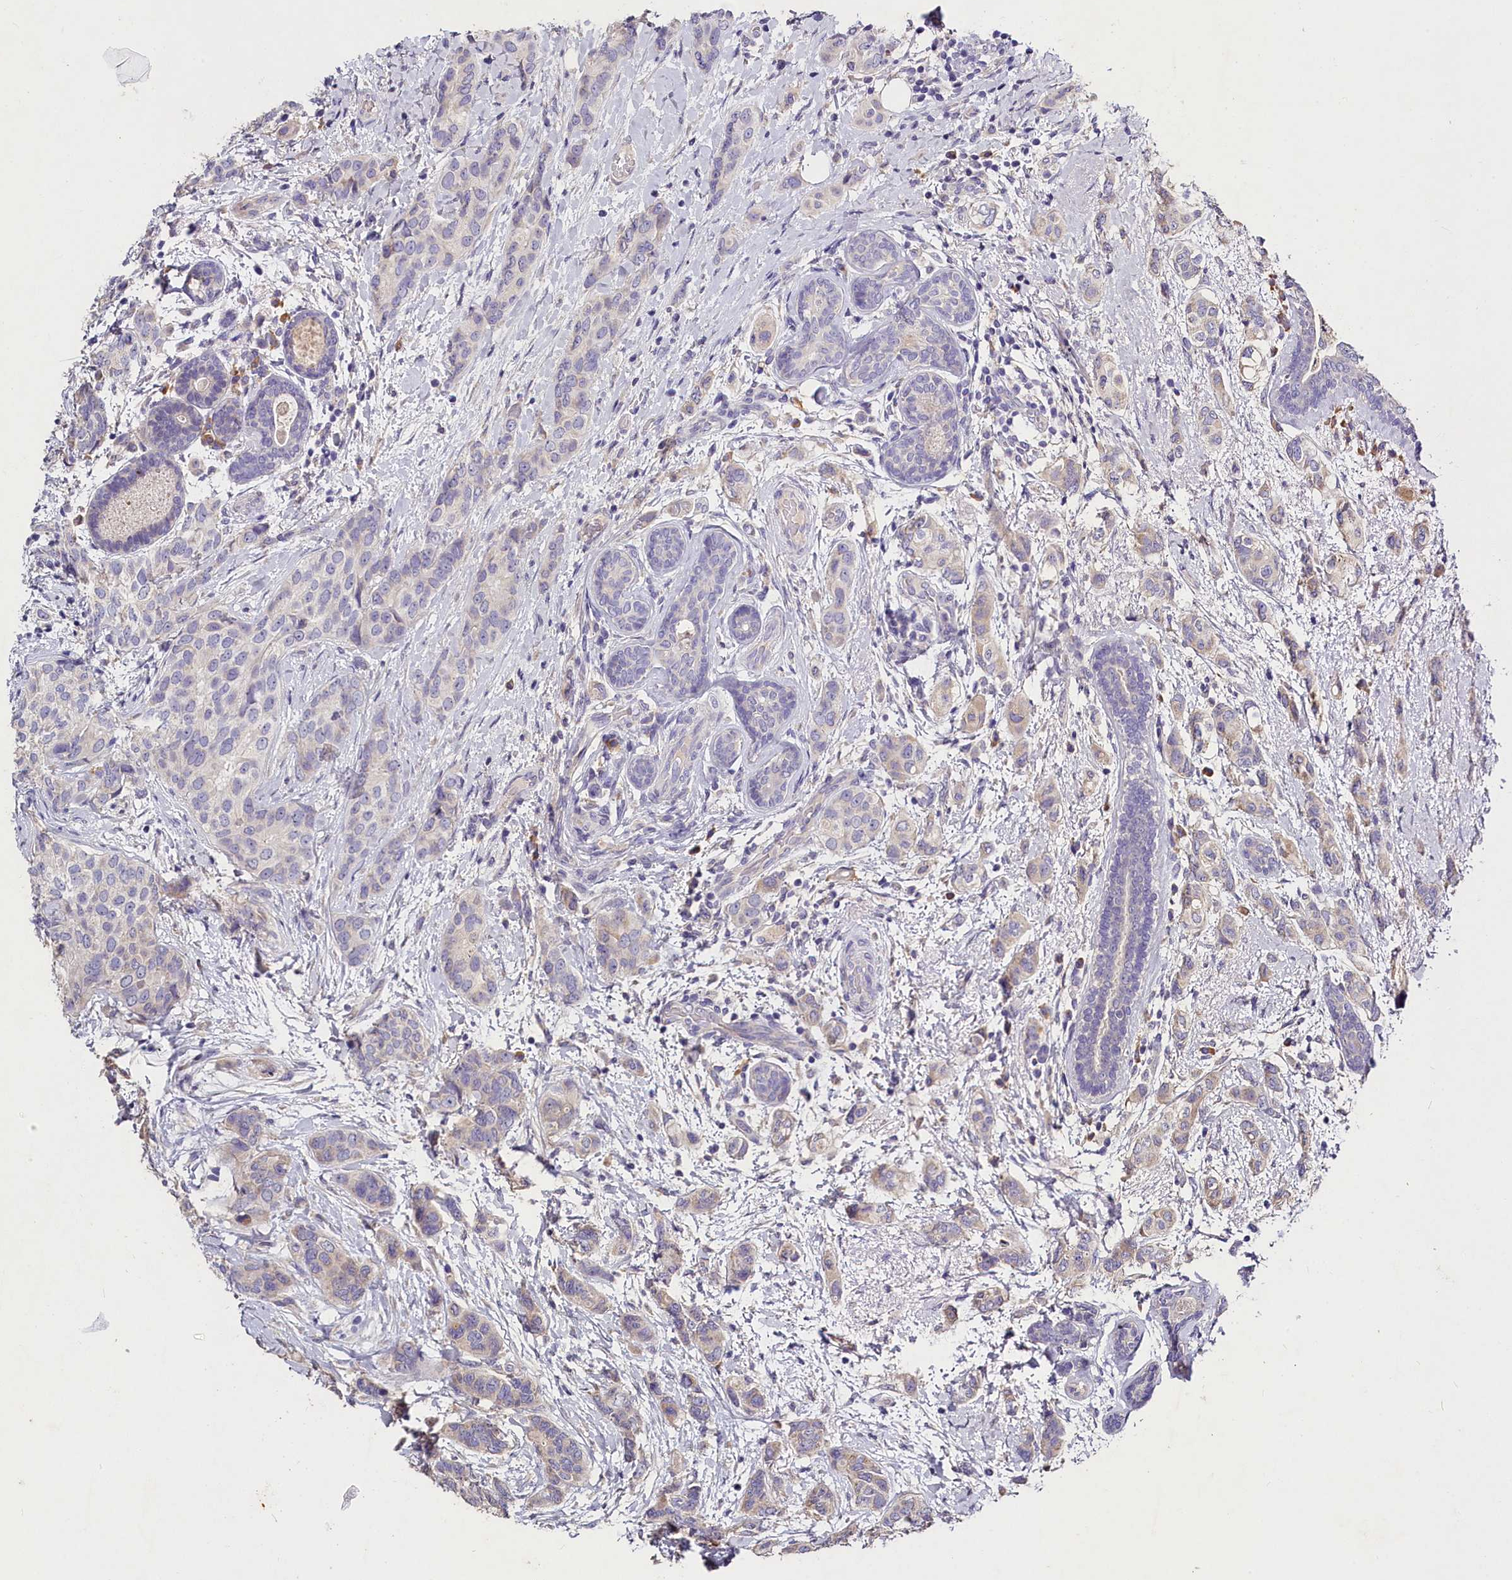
{"staining": {"intensity": "negative", "quantity": "none", "location": "none"}, "tissue": "breast cancer", "cell_type": "Tumor cells", "image_type": "cancer", "snomed": [{"axis": "morphology", "description": "Lobular carcinoma"}, {"axis": "topography", "description": "Breast"}], "caption": "Lobular carcinoma (breast) was stained to show a protein in brown. There is no significant staining in tumor cells.", "gene": "ST7L", "patient": {"sex": "female", "age": 51}}